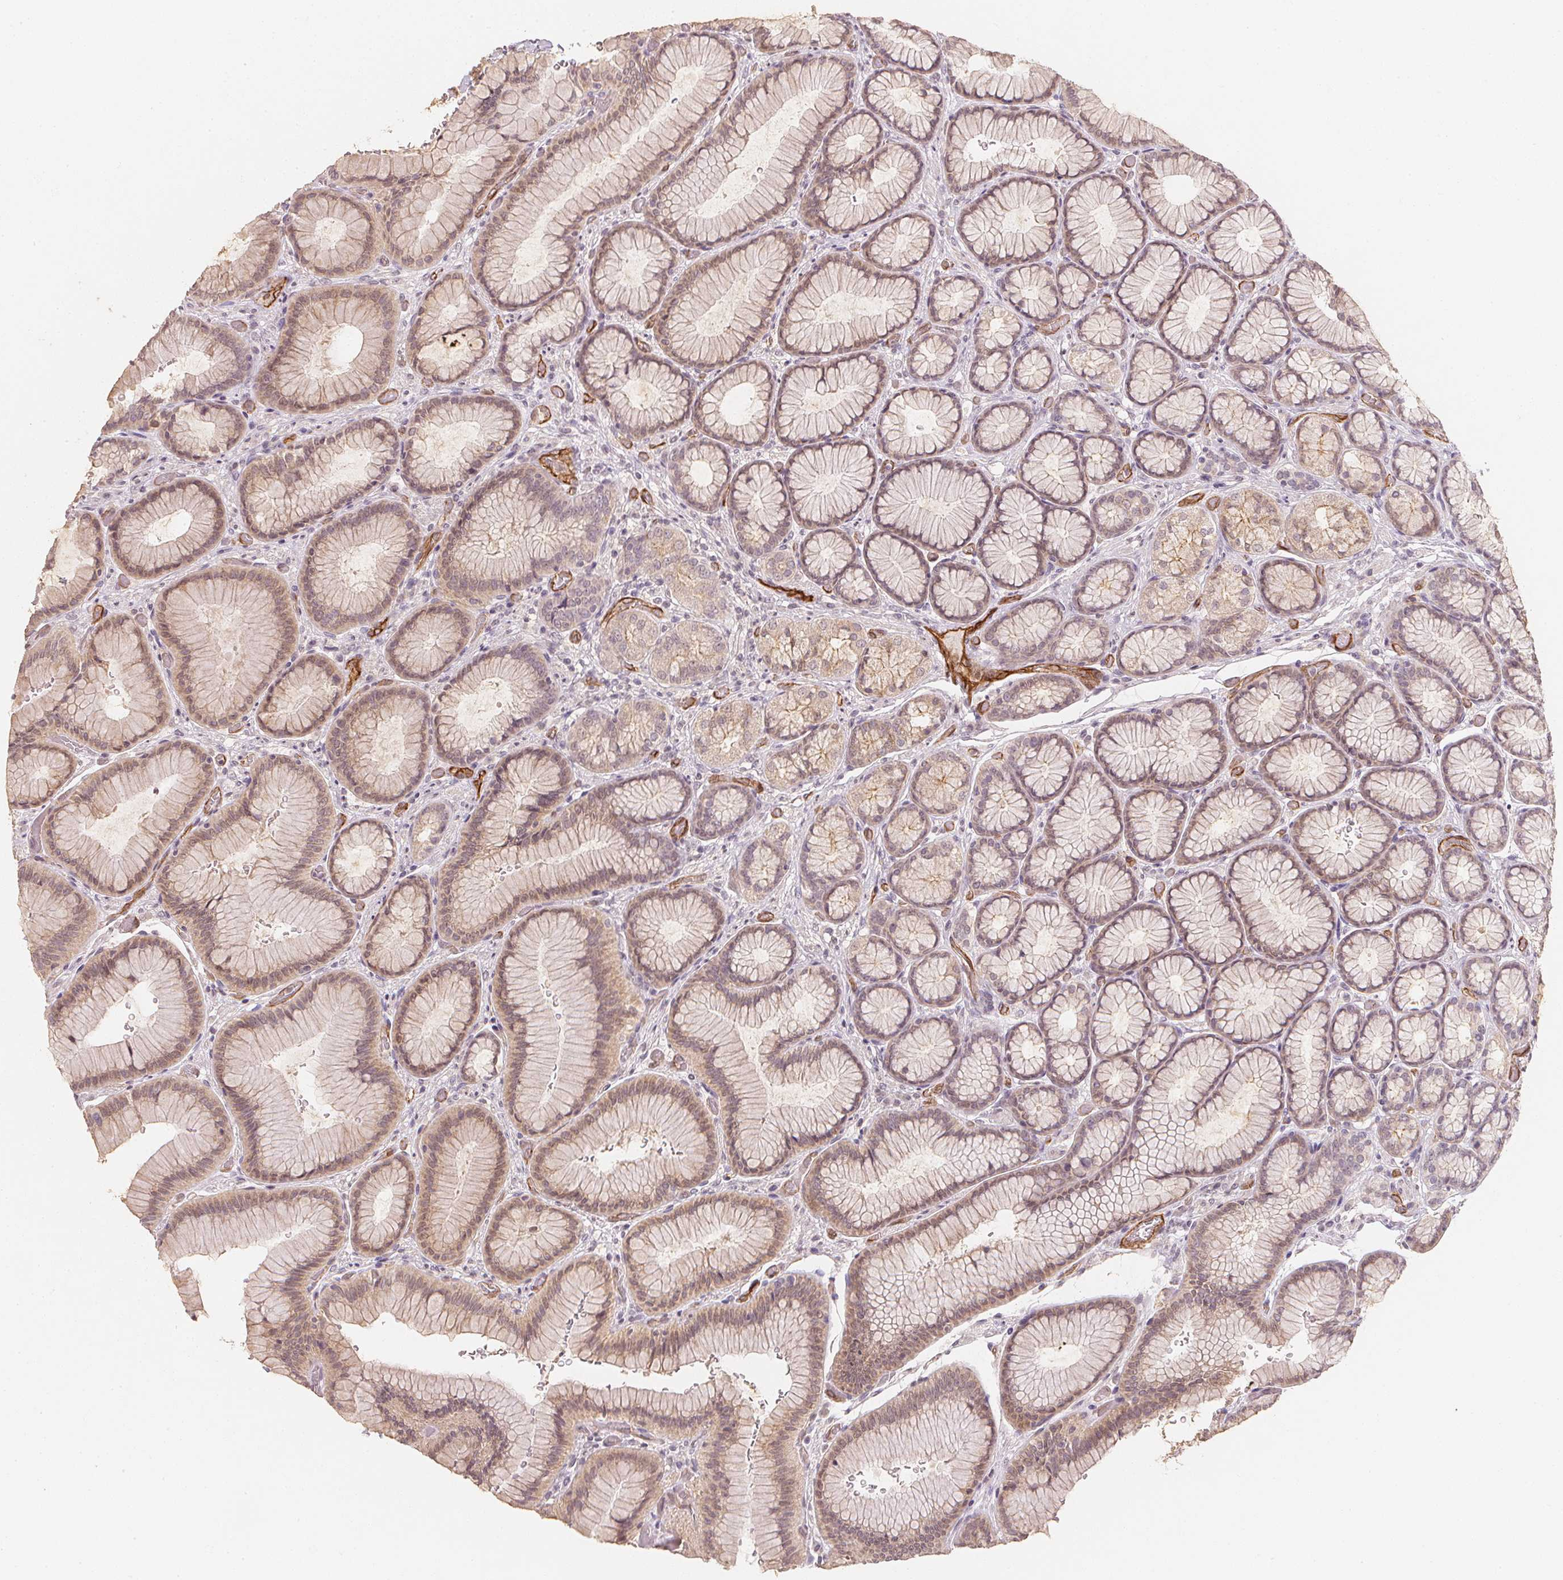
{"staining": {"intensity": "weak", "quantity": ">75%", "location": "cytoplasmic/membranous"}, "tissue": "stomach", "cell_type": "Glandular cells", "image_type": "normal", "snomed": [{"axis": "morphology", "description": "Normal tissue, NOS"}, {"axis": "morphology", "description": "Adenocarcinoma, NOS"}, {"axis": "morphology", "description": "Adenocarcinoma, High grade"}, {"axis": "topography", "description": "Stomach, upper"}, {"axis": "topography", "description": "Stomach"}], "caption": "Weak cytoplasmic/membranous expression for a protein is present in approximately >75% of glandular cells of benign stomach using immunohistochemistry (IHC).", "gene": "CIB1", "patient": {"sex": "female", "age": 65}}